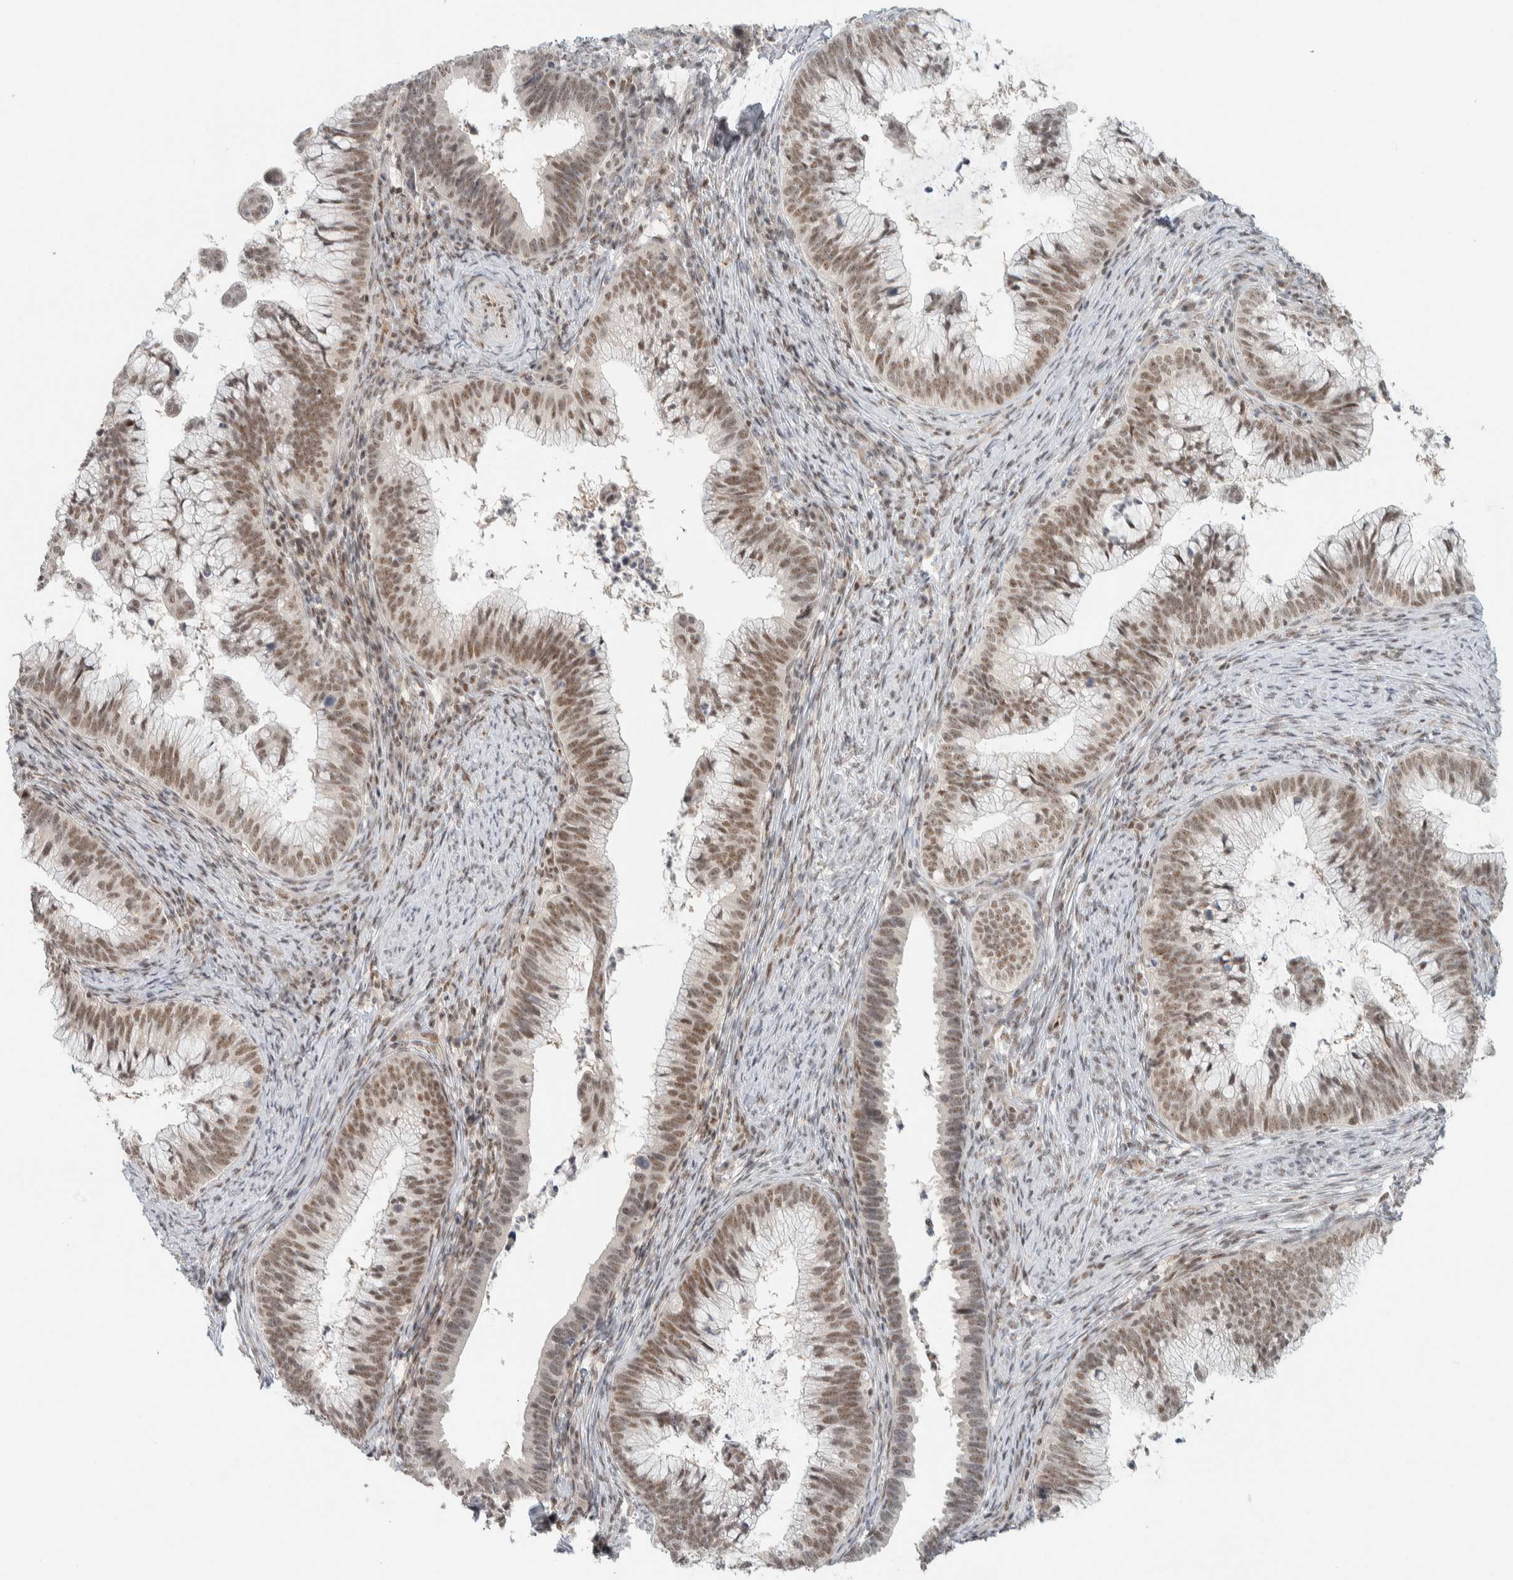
{"staining": {"intensity": "moderate", "quantity": ">75%", "location": "nuclear"}, "tissue": "cervical cancer", "cell_type": "Tumor cells", "image_type": "cancer", "snomed": [{"axis": "morphology", "description": "Adenocarcinoma, NOS"}, {"axis": "topography", "description": "Cervix"}], "caption": "A photomicrograph showing moderate nuclear staining in approximately >75% of tumor cells in cervical cancer, as visualized by brown immunohistochemical staining.", "gene": "ZBTB2", "patient": {"sex": "female", "age": 36}}